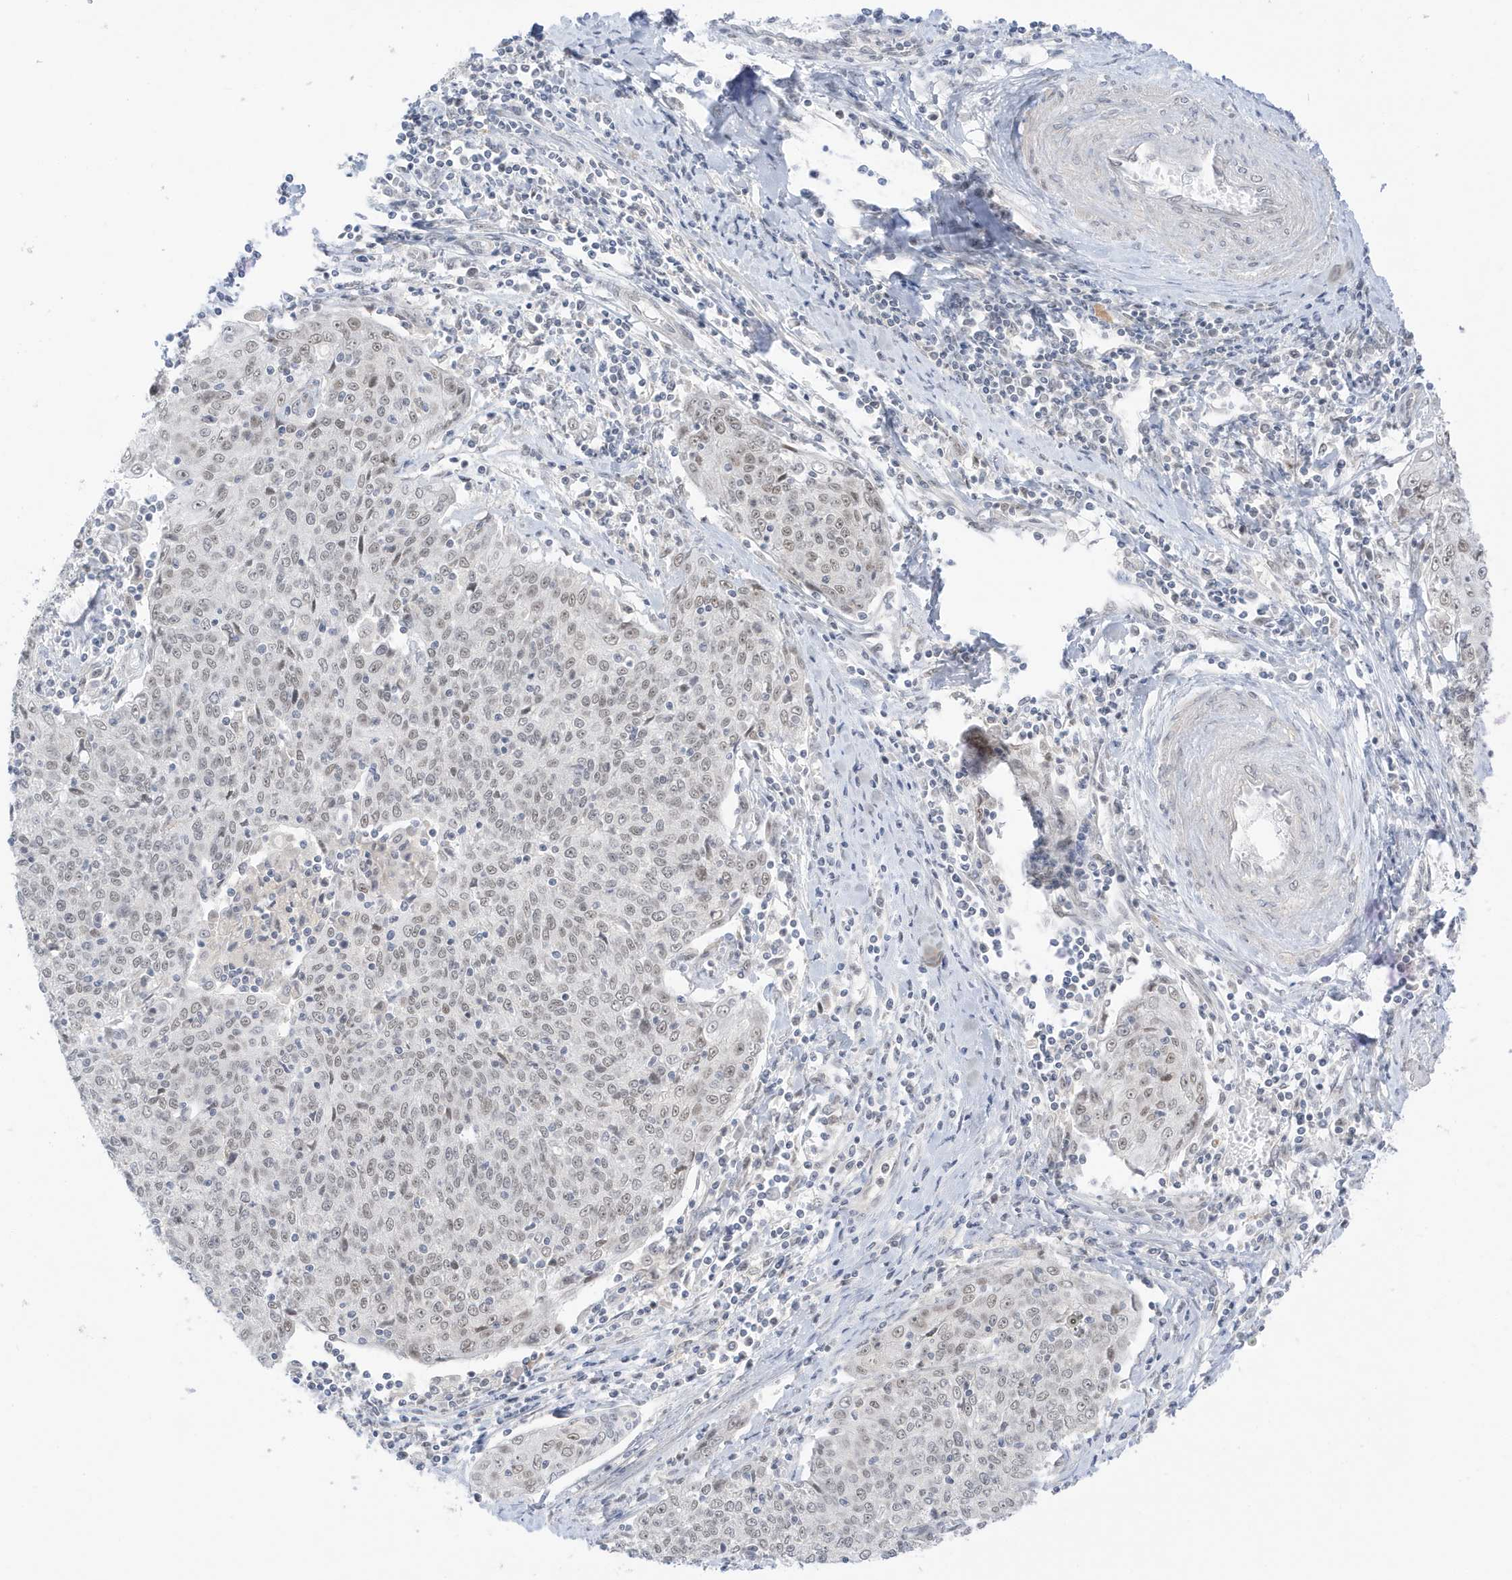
{"staining": {"intensity": "weak", "quantity": "25%-75%", "location": "nuclear"}, "tissue": "cervical cancer", "cell_type": "Tumor cells", "image_type": "cancer", "snomed": [{"axis": "morphology", "description": "Squamous cell carcinoma, NOS"}, {"axis": "topography", "description": "Cervix"}], "caption": "Immunohistochemical staining of human cervical squamous cell carcinoma exhibits weak nuclear protein staining in approximately 25%-75% of tumor cells.", "gene": "MSL3", "patient": {"sex": "female", "age": 48}}